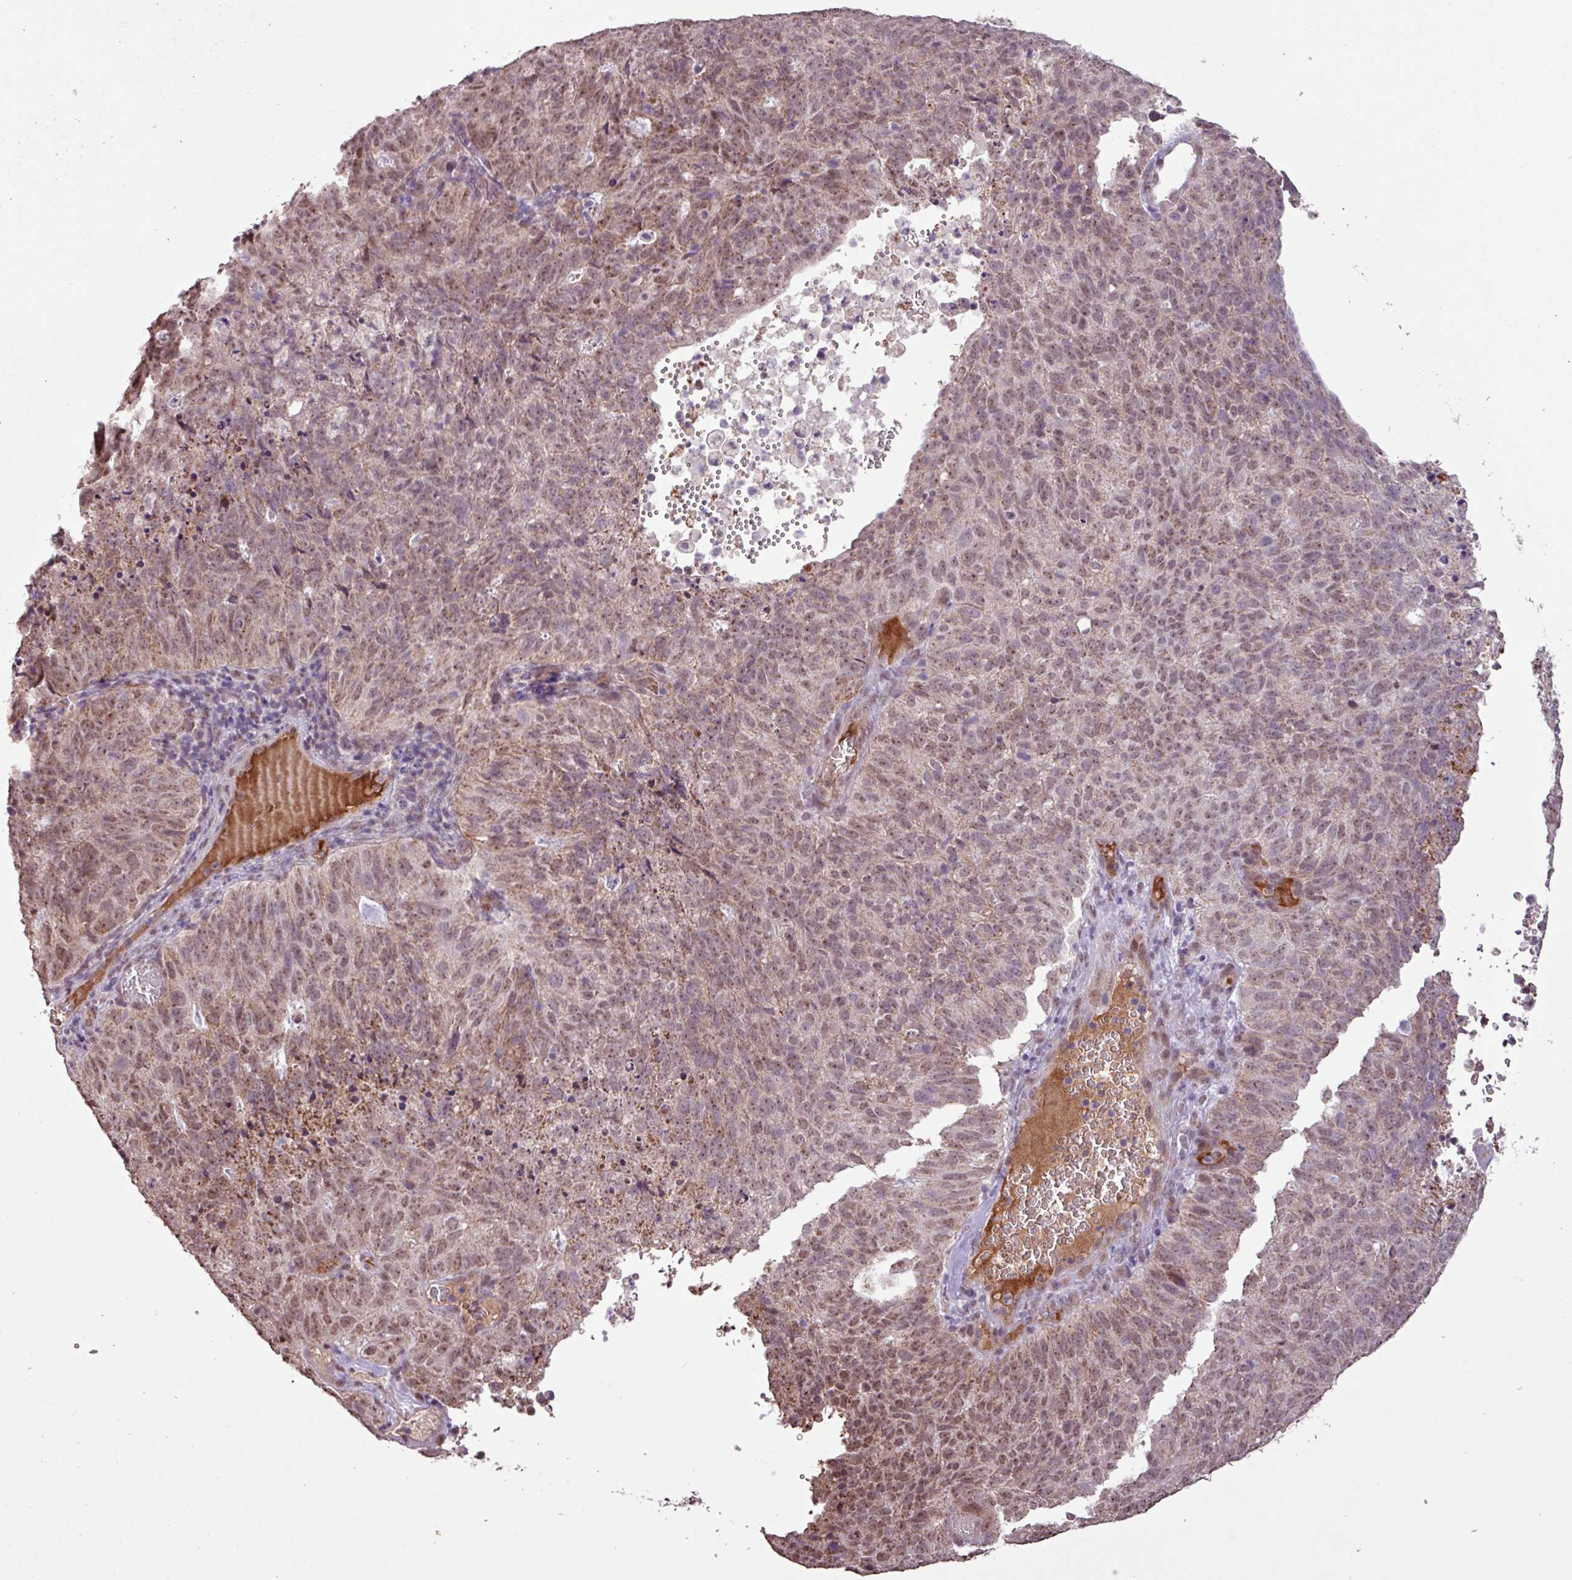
{"staining": {"intensity": "weak", "quantity": ">75%", "location": "cytoplasmic/membranous,nuclear"}, "tissue": "cervical cancer", "cell_type": "Tumor cells", "image_type": "cancer", "snomed": [{"axis": "morphology", "description": "Adenocarcinoma, NOS"}, {"axis": "topography", "description": "Cervix"}], "caption": "Tumor cells exhibit weak cytoplasmic/membranous and nuclear staining in about >75% of cells in adenocarcinoma (cervical).", "gene": "L3MBTL3", "patient": {"sex": "female", "age": 38}}